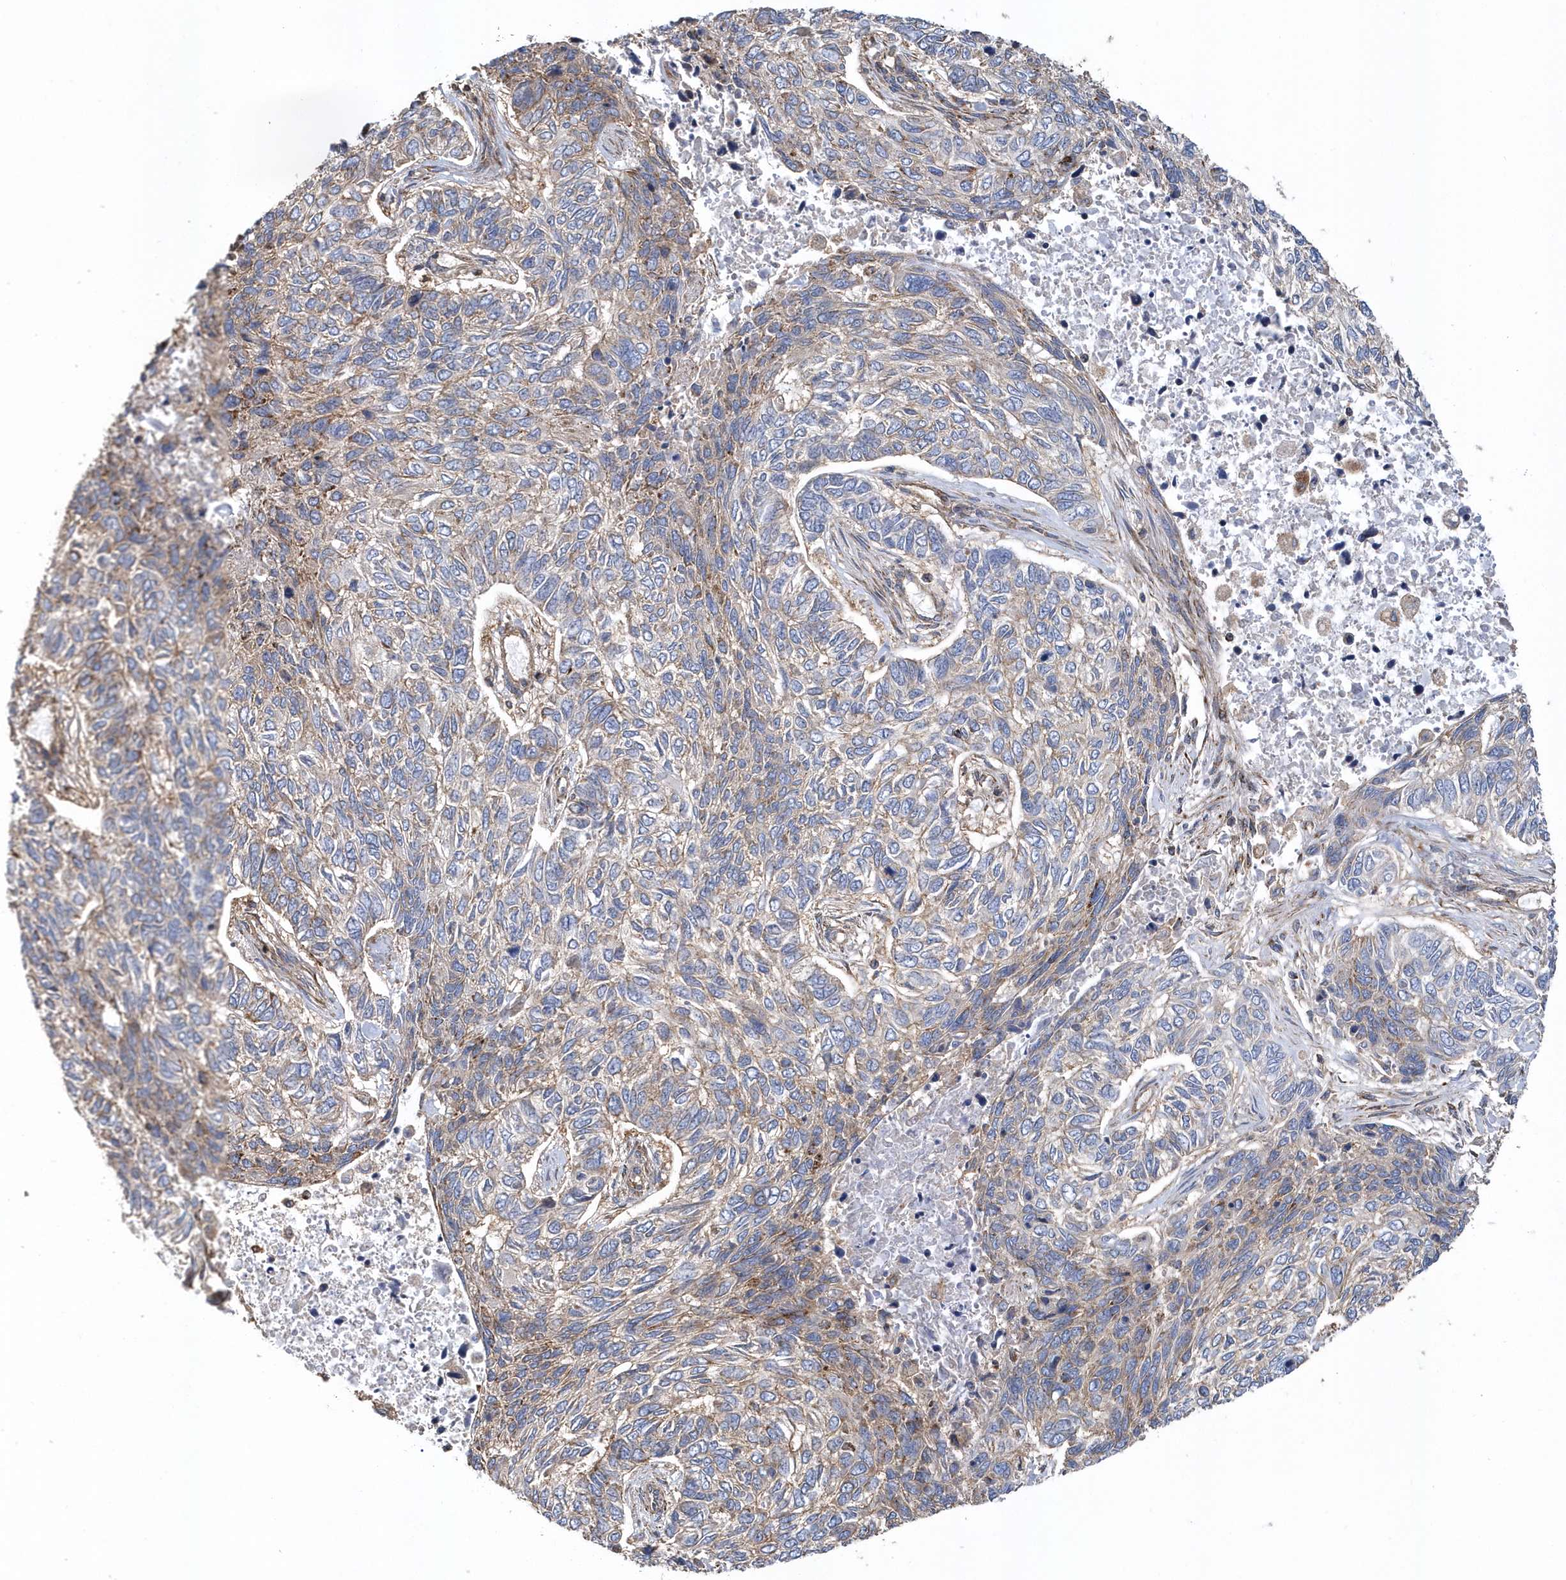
{"staining": {"intensity": "weak", "quantity": "25%-75%", "location": "cytoplasmic/membranous"}, "tissue": "skin cancer", "cell_type": "Tumor cells", "image_type": "cancer", "snomed": [{"axis": "morphology", "description": "Basal cell carcinoma"}, {"axis": "topography", "description": "Skin"}], "caption": "Basal cell carcinoma (skin) stained with immunohistochemistry (IHC) shows weak cytoplasmic/membranous staining in approximately 25%-75% of tumor cells.", "gene": "TRAIP", "patient": {"sex": "female", "age": 65}}